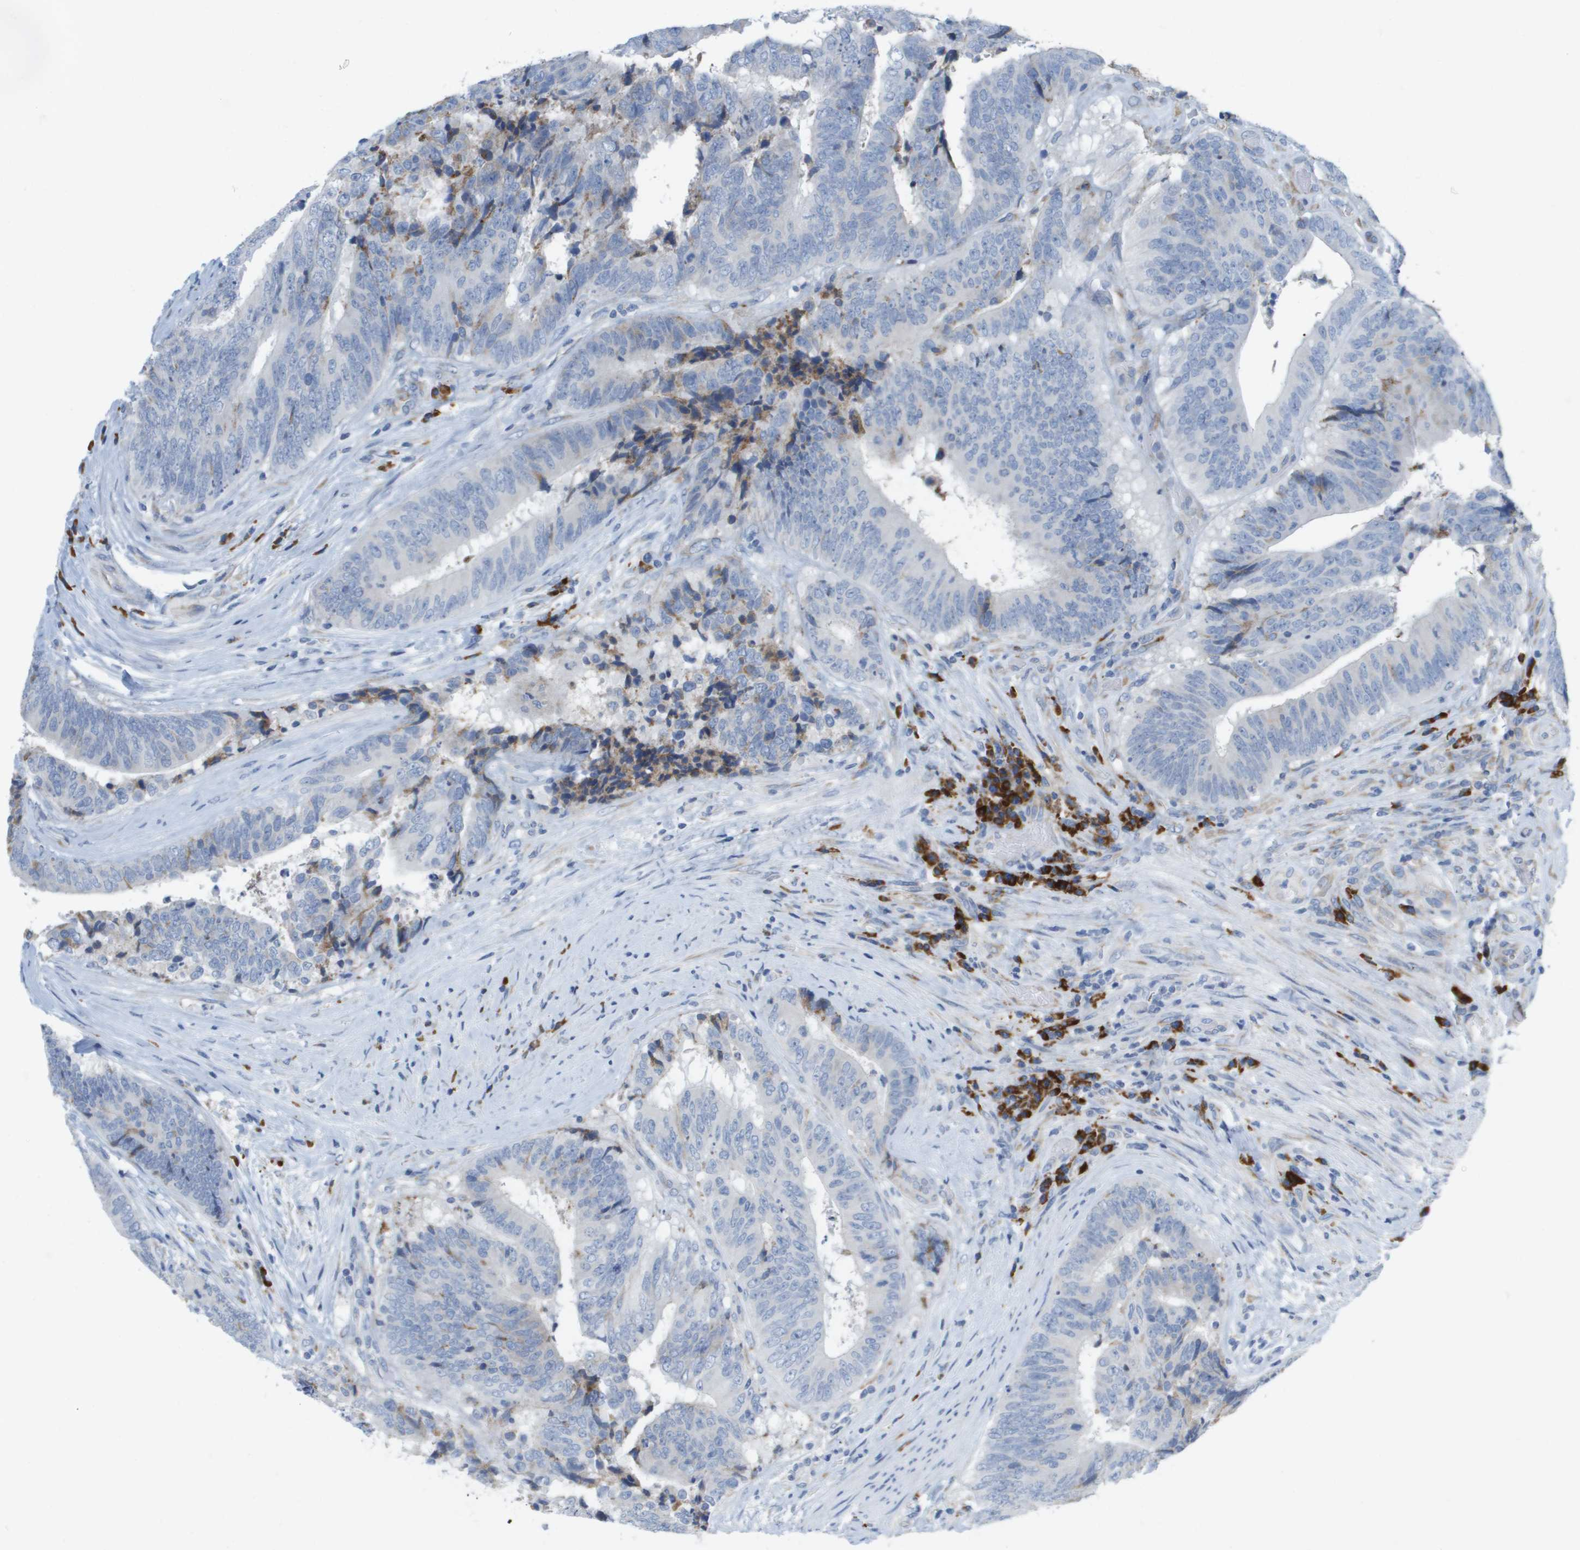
{"staining": {"intensity": "negative", "quantity": "none", "location": "none"}, "tissue": "colorectal cancer", "cell_type": "Tumor cells", "image_type": "cancer", "snomed": [{"axis": "morphology", "description": "Adenocarcinoma, NOS"}, {"axis": "topography", "description": "Rectum"}], "caption": "Colorectal cancer (adenocarcinoma) stained for a protein using immunohistochemistry (IHC) shows no expression tumor cells.", "gene": "CD3G", "patient": {"sex": "male", "age": 72}}